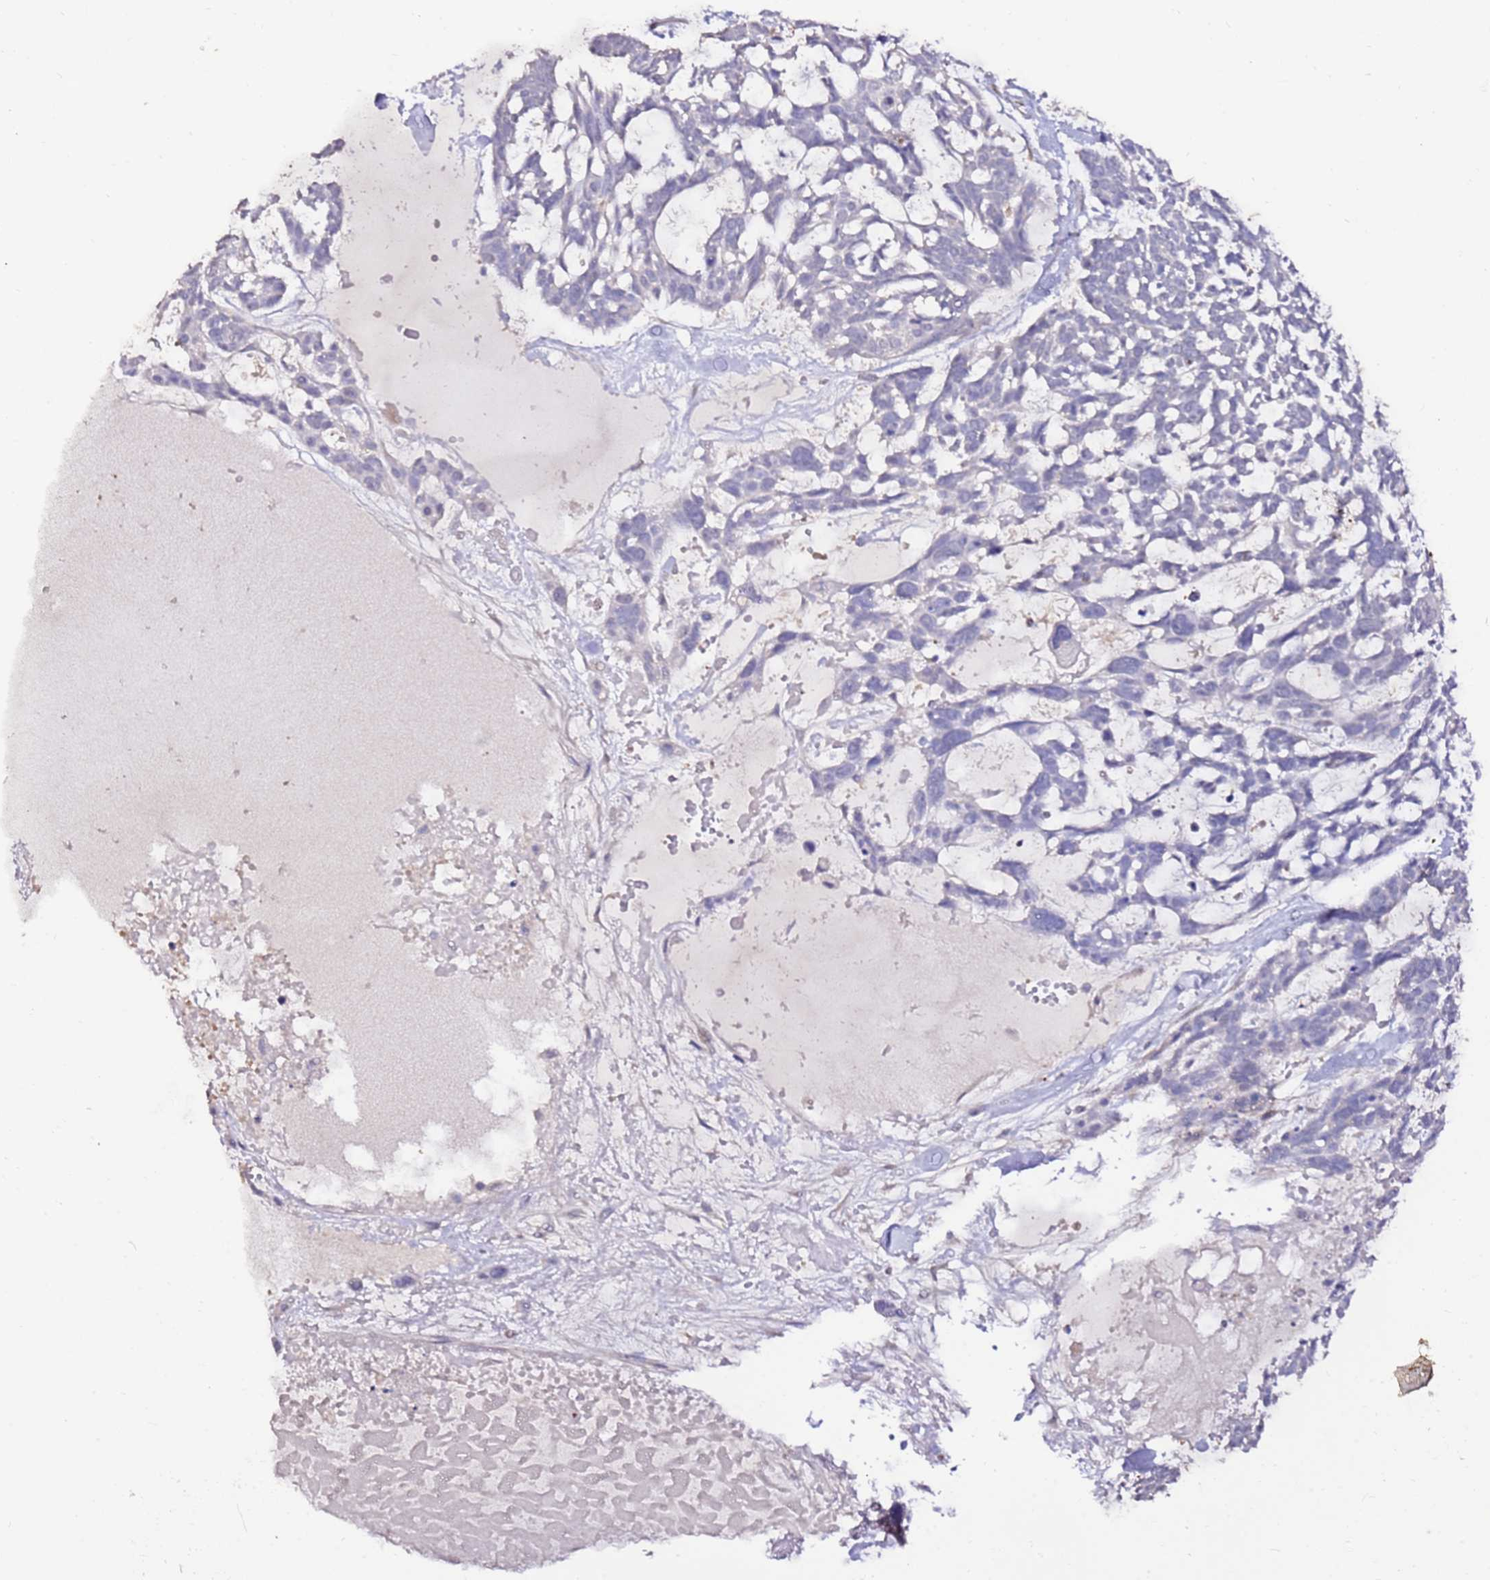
{"staining": {"intensity": "negative", "quantity": "none", "location": "none"}, "tissue": "skin cancer", "cell_type": "Tumor cells", "image_type": "cancer", "snomed": [{"axis": "morphology", "description": "Basal cell carcinoma"}, {"axis": "topography", "description": "Skin"}], "caption": "A histopathology image of skin cancer (basal cell carcinoma) stained for a protein exhibits no brown staining in tumor cells. Brightfield microscopy of immunohistochemistry stained with DAB (3,3'-diaminobenzidine) (brown) and hematoxylin (blue), captured at high magnification.", "gene": "ART5", "patient": {"sex": "male", "age": 88}}